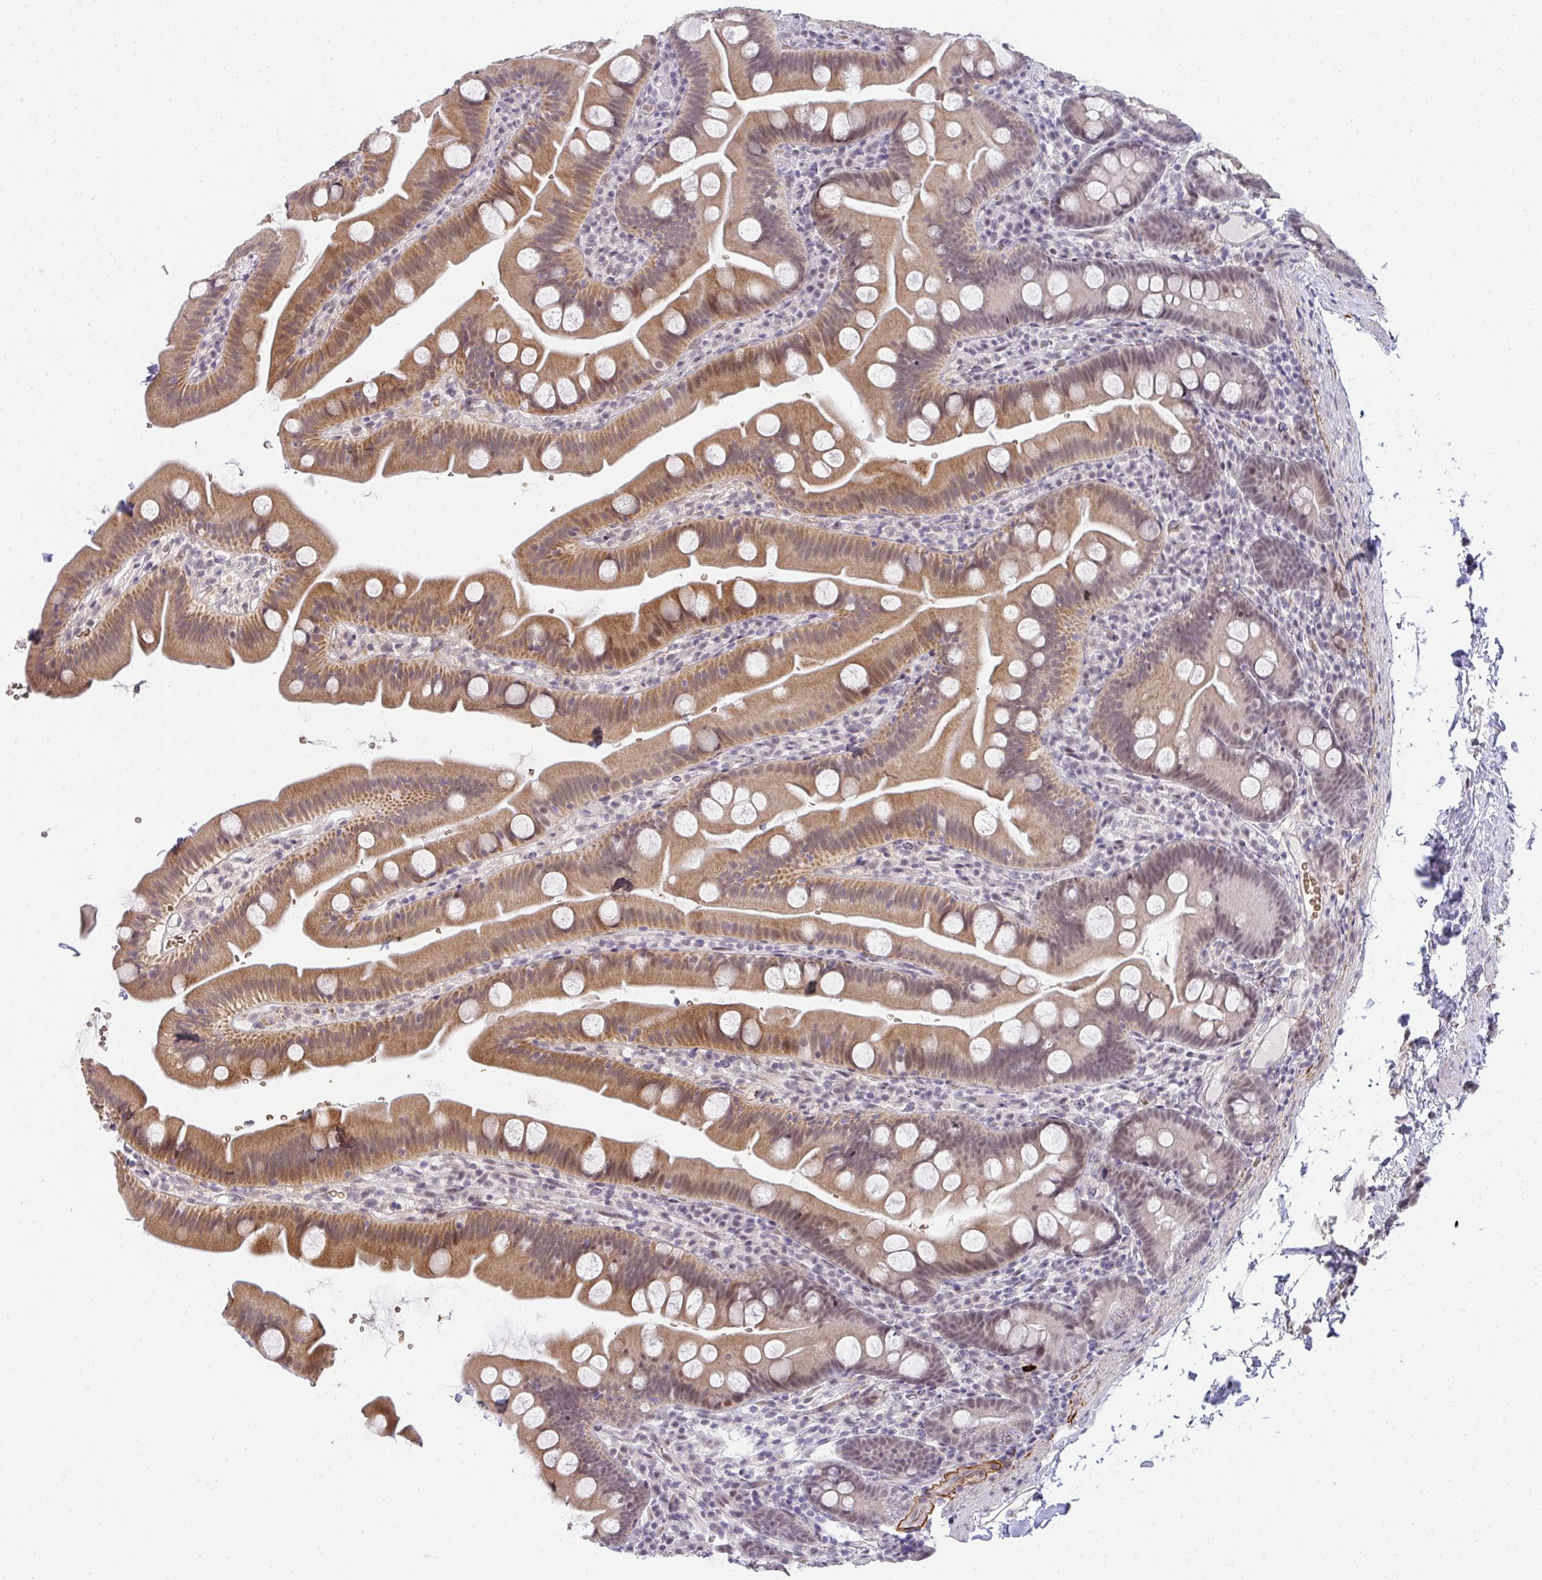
{"staining": {"intensity": "moderate", "quantity": "25%-75%", "location": "cytoplasmic/membranous,nuclear"}, "tissue": "small intestine", "cell_type": "Glandular cells", "image_type": "normal", "snomed": [{"axis": "morphology", "description": "Normal tissue, NOS"}, {"axis": "topography", "description": "Small intestine"}], "caption": "Small intestine stained with a brown dye displays moderate cytoplasmic/membranous,nuclear positive expression in approximately 25%-75% of glandular cells.", "gene": "TNMD", "patient": {"sex": "female", "age": 68}}